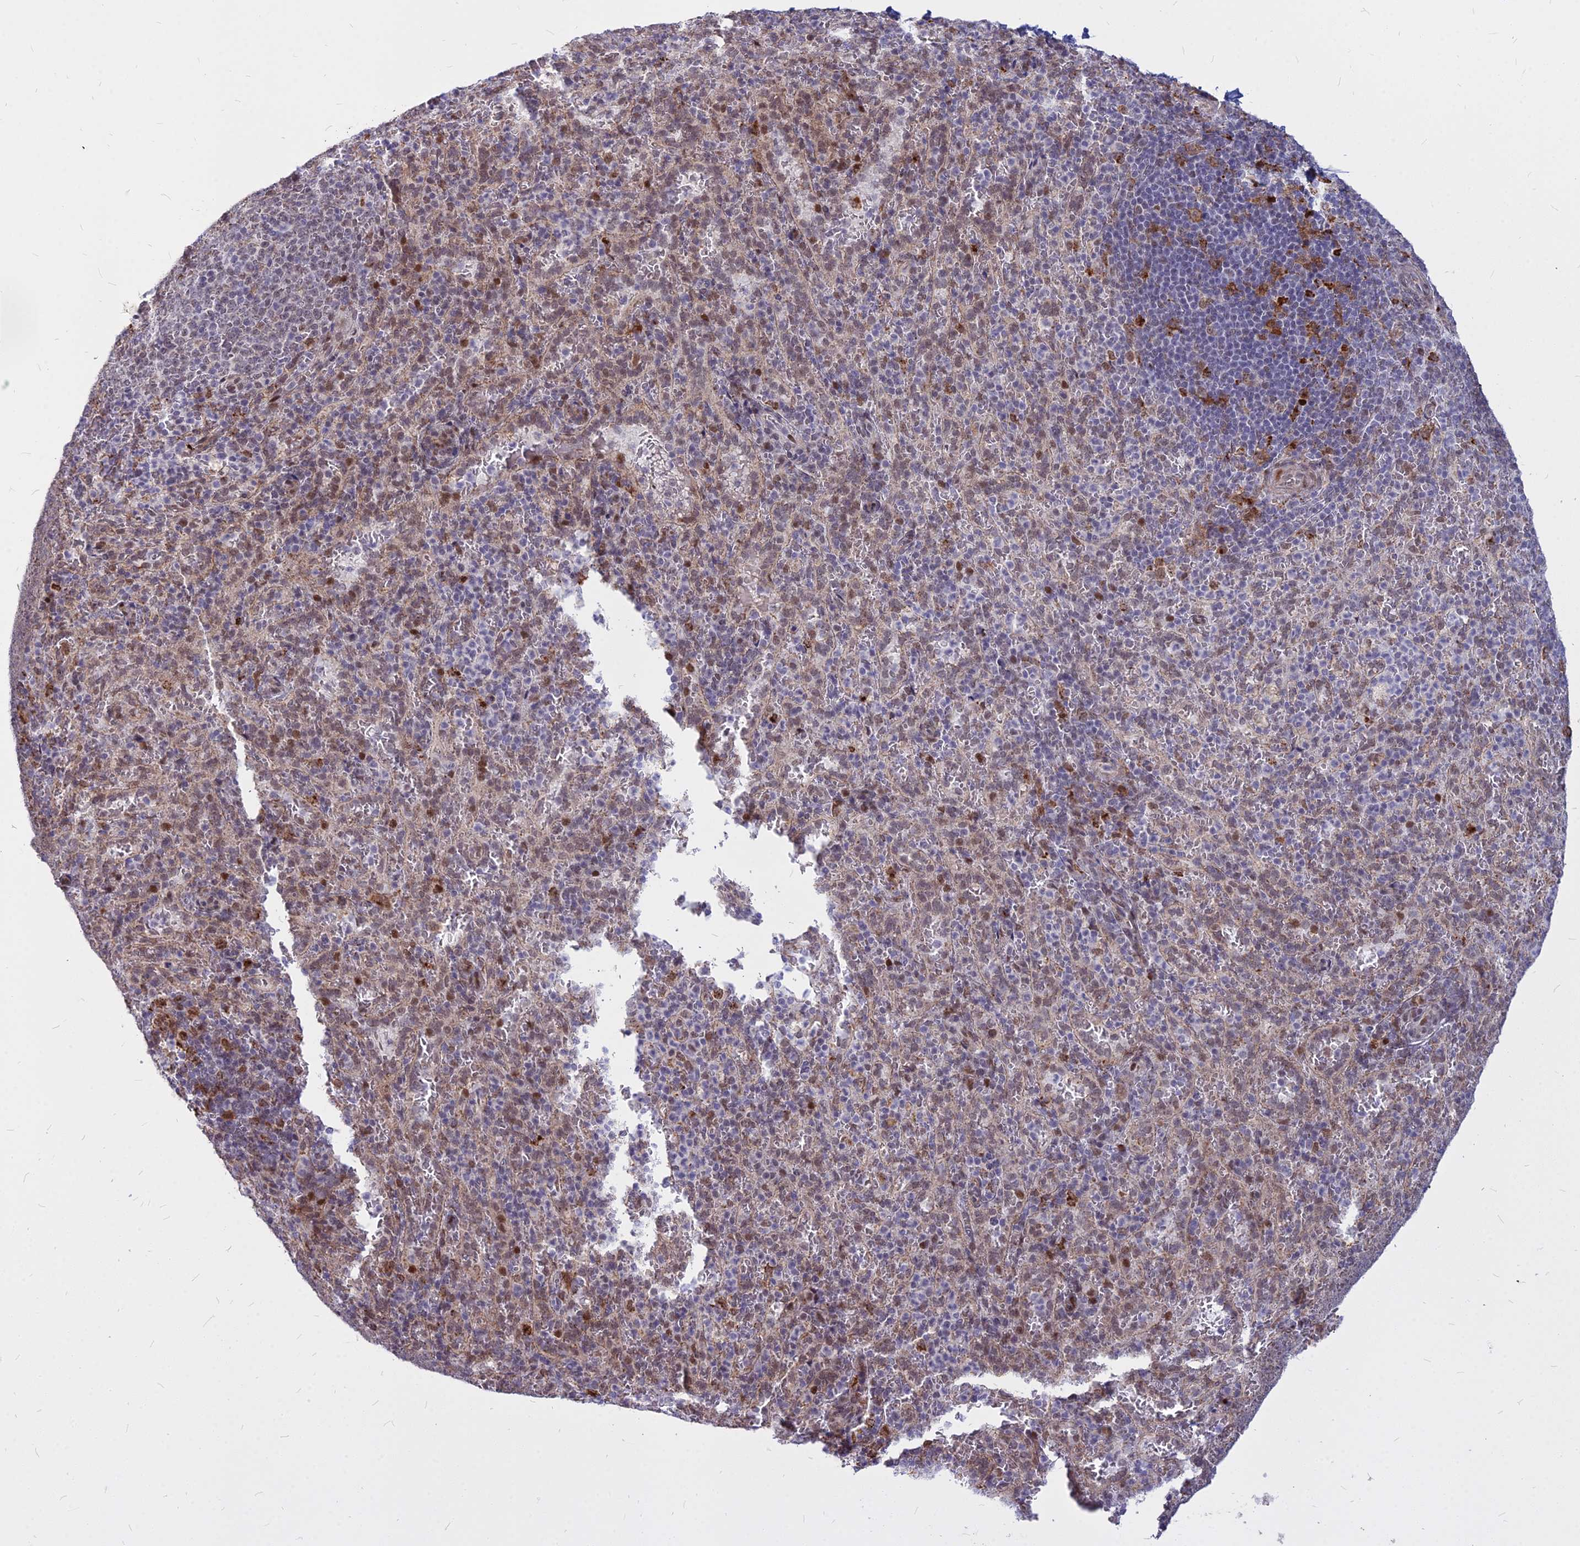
{"staining": {"intensity": "moderate", "quantity": "<25%", "location": "nuclear"}, "tissue": "spleen", "cell_type": "Cells in red pulp", "image_type": "normal", "snomed": [{"axis": "morphology", "description": "Normal tissue, NOS"}, {"axis": "topography", "description": "Spleen"}], "caption": "Protein staining reveals moderate nuclear expression in about <25% of cells in red pulp in benign spleen. The staining is performed using DAB (3,3'-diaminobenzidine) brown chromogen to label protein expression. The nuclei are counter-stained blue using hematoxylin.", "gene": "ALG10B", "patient": {"sex": "female", "age": 21}}